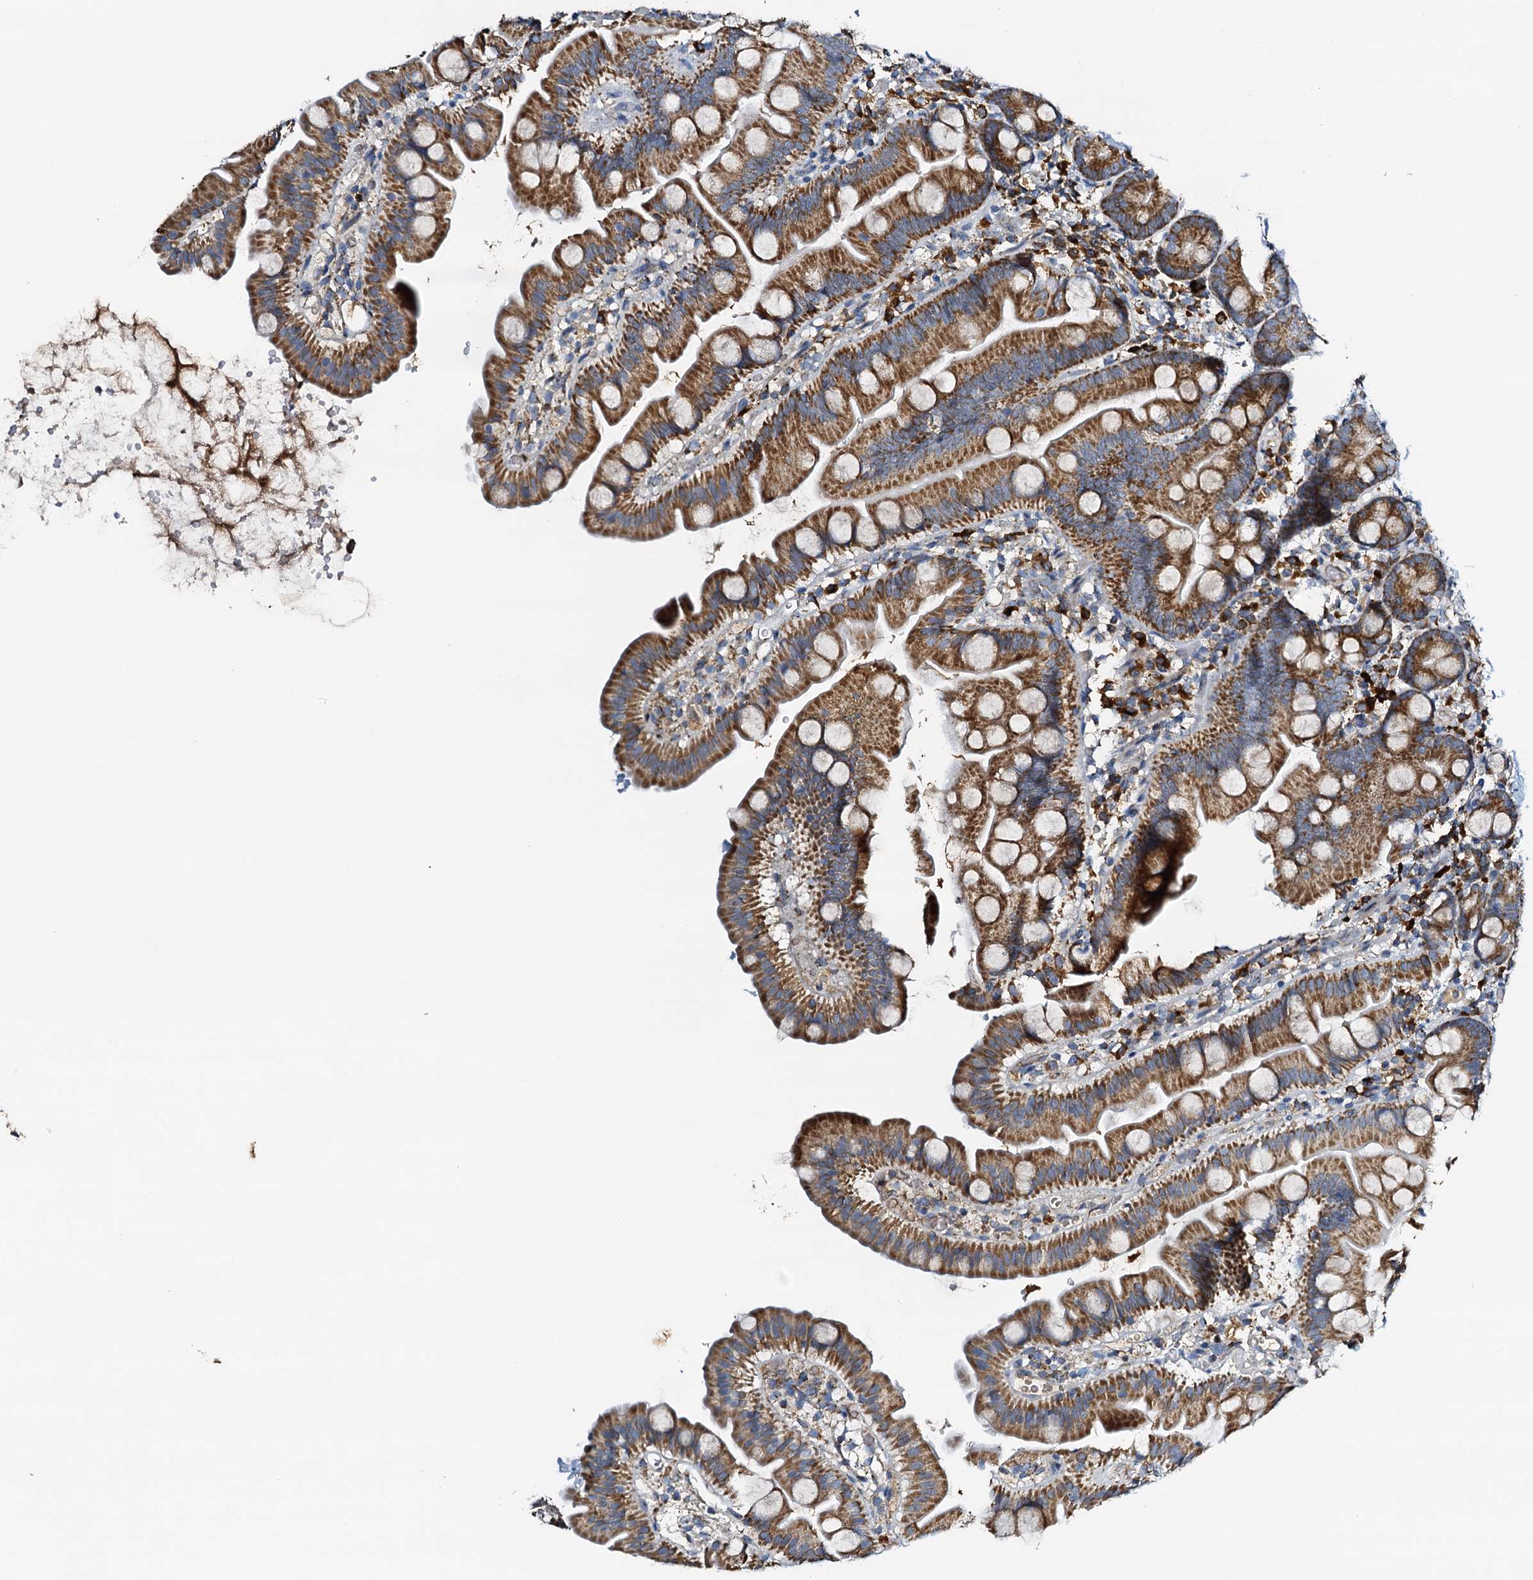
{"staining": {"intensity": "strong", "quantity": ">75%", "location": "cytoplasmic/membranous"}, "tissue": "small intestine", "cell_type": "Glandular cells", "image_type": "normal", "snomed": [{"axis": "morphology", "description": "Normal tissue, NOS"}, {"axis": "topography", "description": "Small intestine"}], "caption": "Immunohistochemistry of normal small intestine demonstrates high levels of strong cytoplasmic/membranous expression in about >75% of glandular cells.", "gene": "POC1A", "patient": {"sex": "female", "age": 68}}